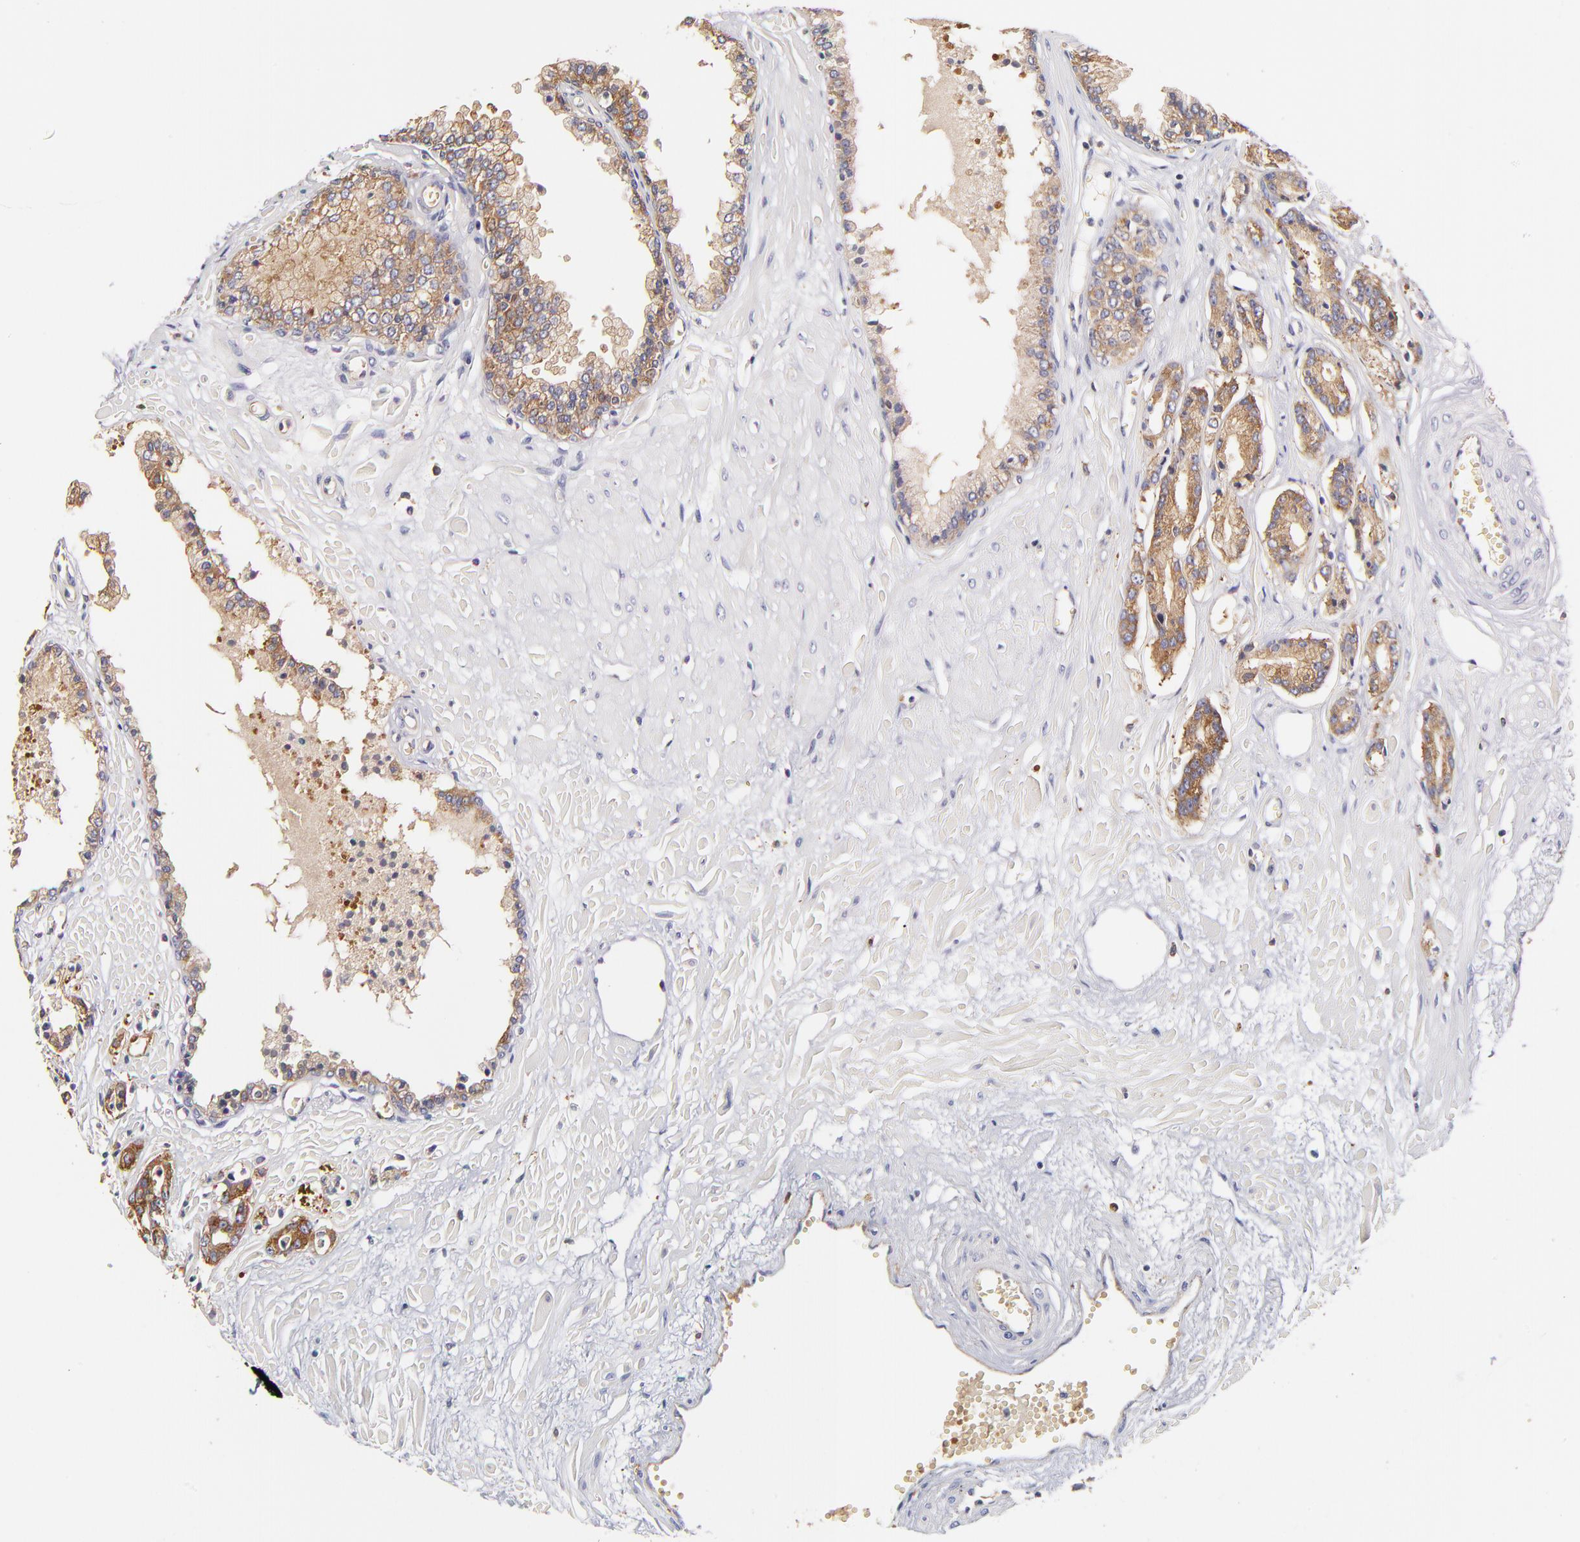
{"staining": {"intensity": "moderate", "quantity": ">75%", "location": "cytoplasmic/membranous"}, "tissue": "prostate cancer", "cell_type": "Tumor cells", "image_type": "cancer", "snomed": [{"axis": "morphology", "description": "Adenocarcinoma, High grade"}, {"axis": "topography", "description": "Prostate"}], "caption": "Immunohistochemistry (IHC) (DAB (3,3'-diaminobenzidine)) staining of prostate cancer exhibits moderate cytoplasmic/membranous protein positivity in approximately >75% of tumor cells.", "gene": "CD2AP", "patient": {"sex": "male", "age": 56}}